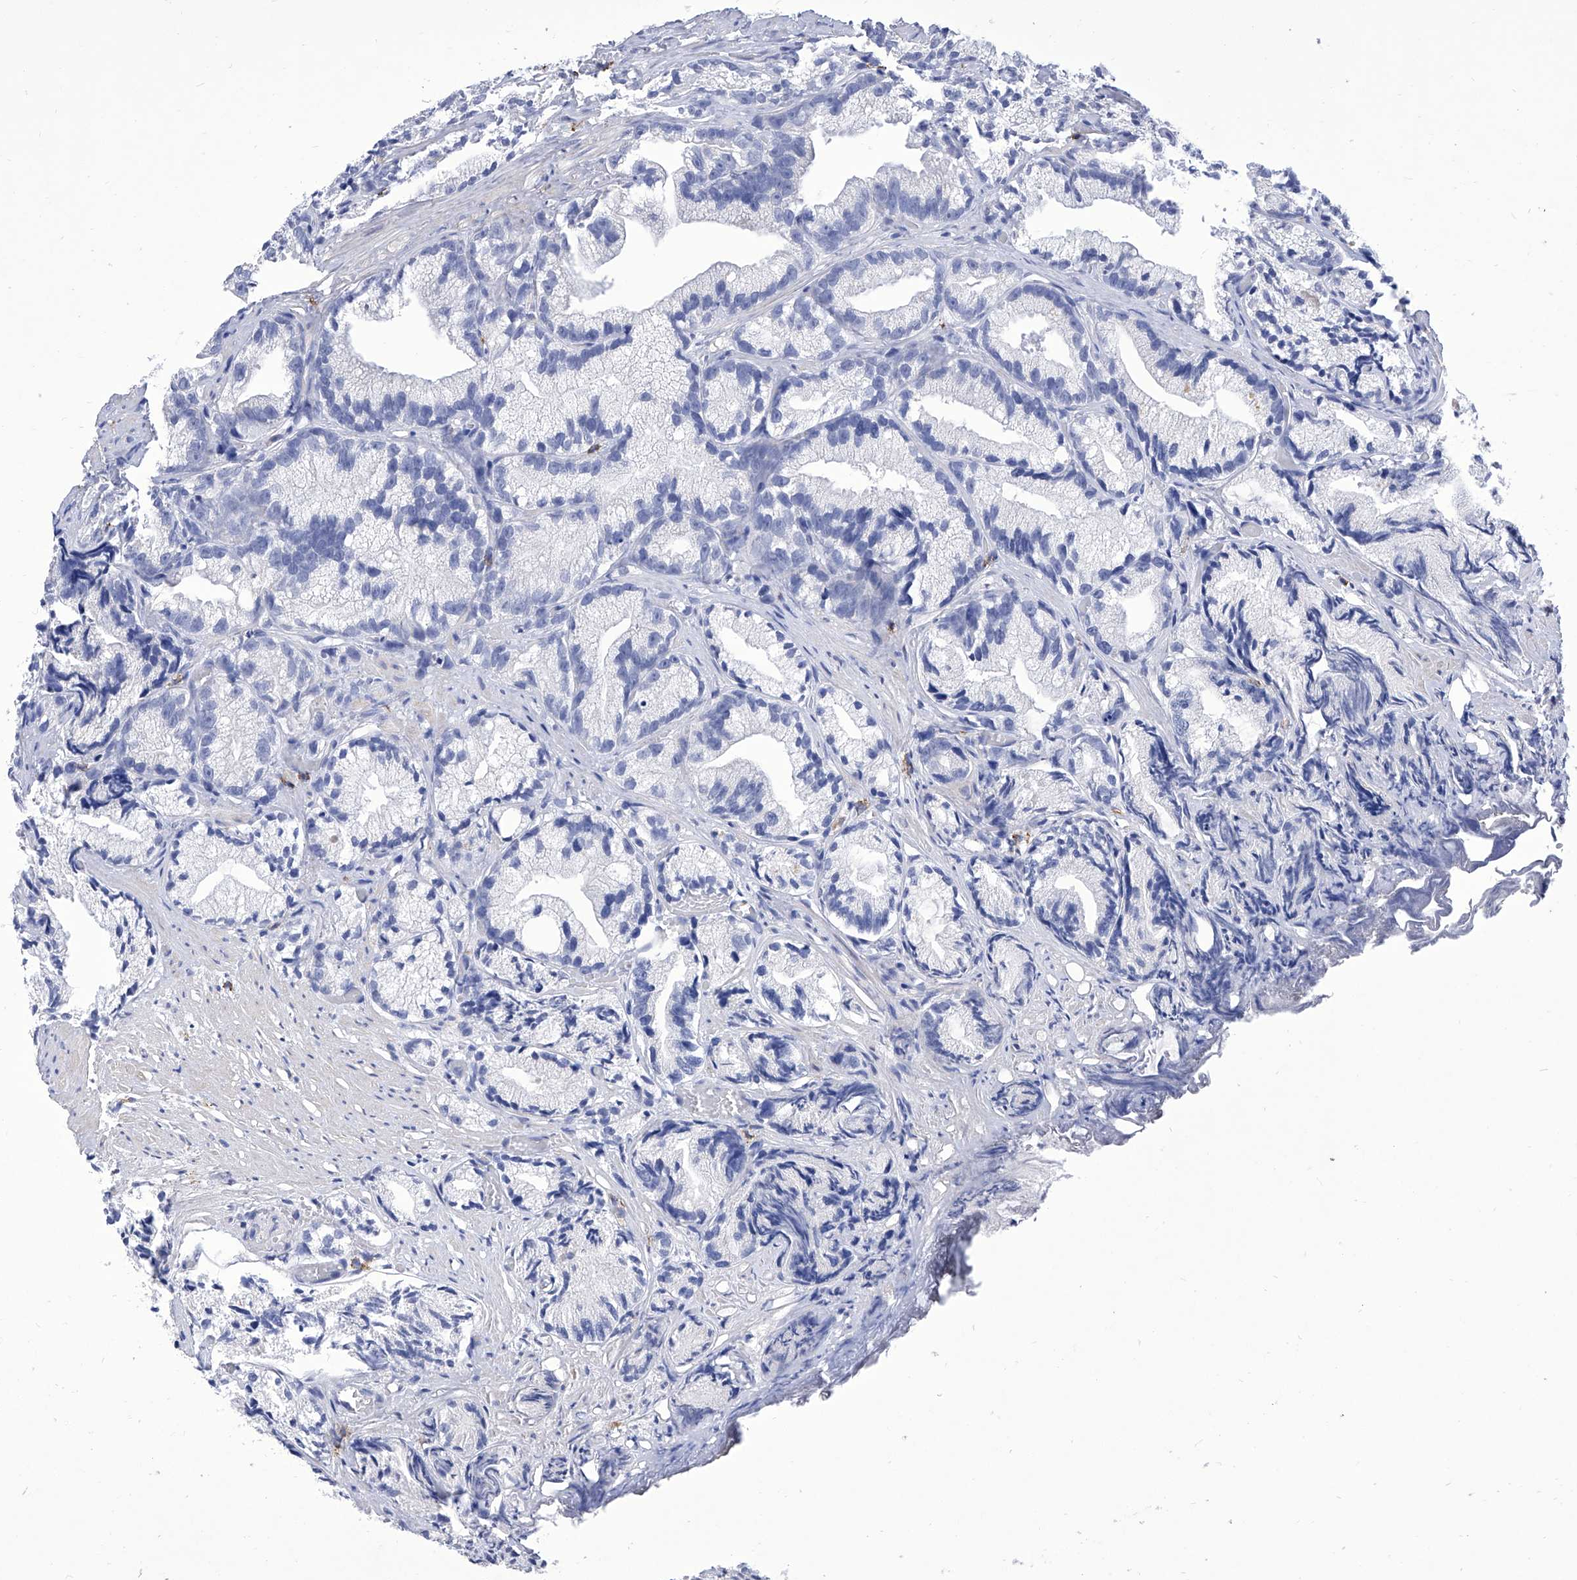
{"staining": {"intensity": "negative", "quantity": "none", "location": "none"}, "tissue": "prostate cancer", "cell_type": "Tumor cells", "image_type": "cancer", "snomed": [{"axis": "morphology", "description": "Adenocarcinoma, Low grade"}, {"axis": "topography", "description": "Prostate"}], "caption": "Prostate low-grade adenocarcinoma stained for a protein using immunohistochemistry (IHC) shows no expression tumor cells.", "gene": "IFNL2", "patient": {"sex": "male", "age": 89}}